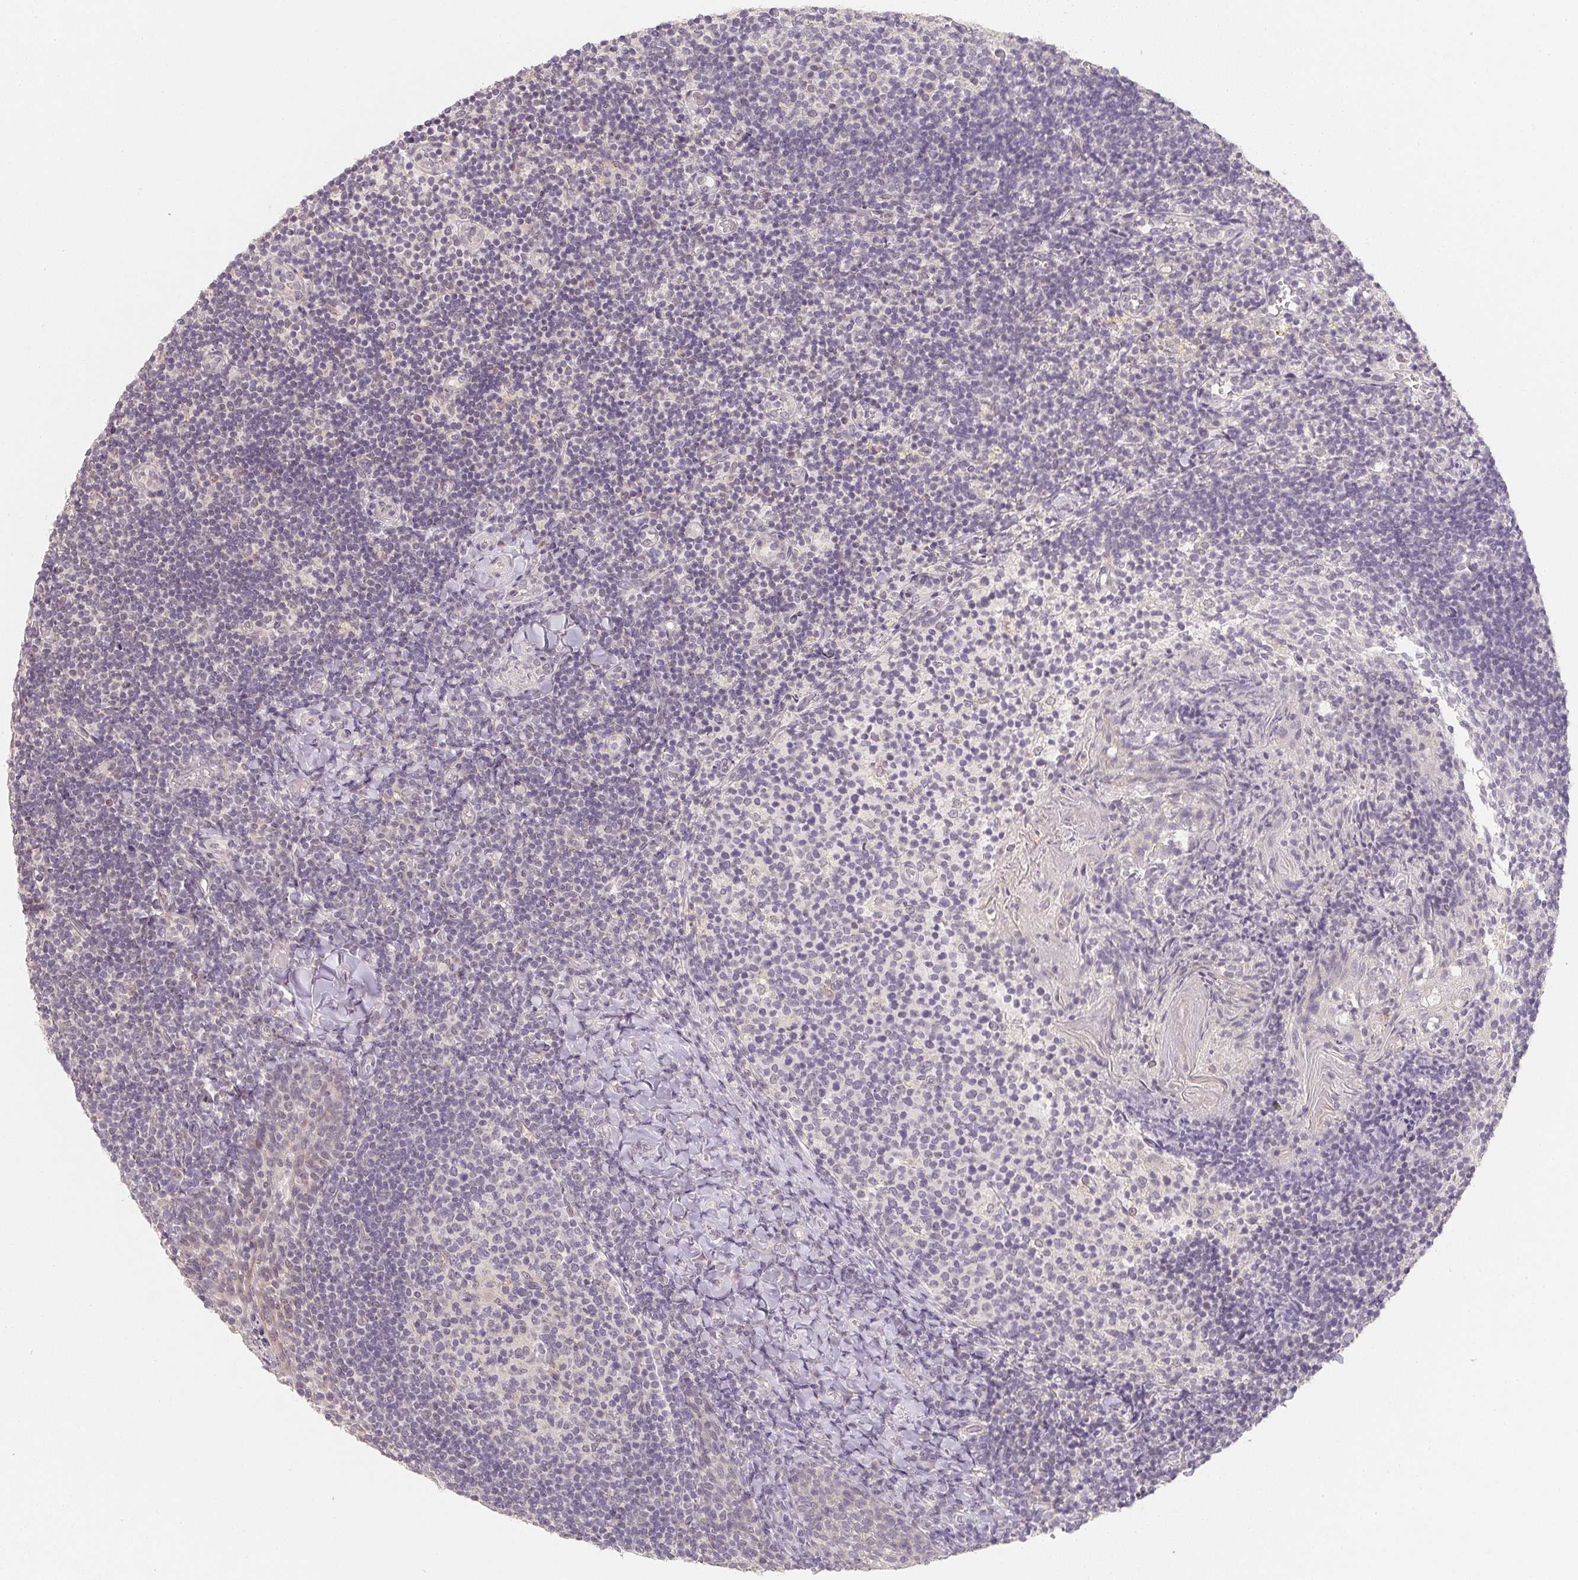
{"staining": {"intensity": "negative", "quantity": "none", "location": "none"}, "tissue": "tonsil", "cell_type": "Germinal center cells", "image_type": "normal", "snomed": [{"axis": "morphology", "description": "Normal tissue, NOS"}, {"axis": "topography", "description": "Tonsil"}], "caption": "Tonsil stained for a protein using immunohistochemistry exhibits no expression germinal center cells.", "gene": "SOAT1", "patient": {"sex": "female", "age": 10}}